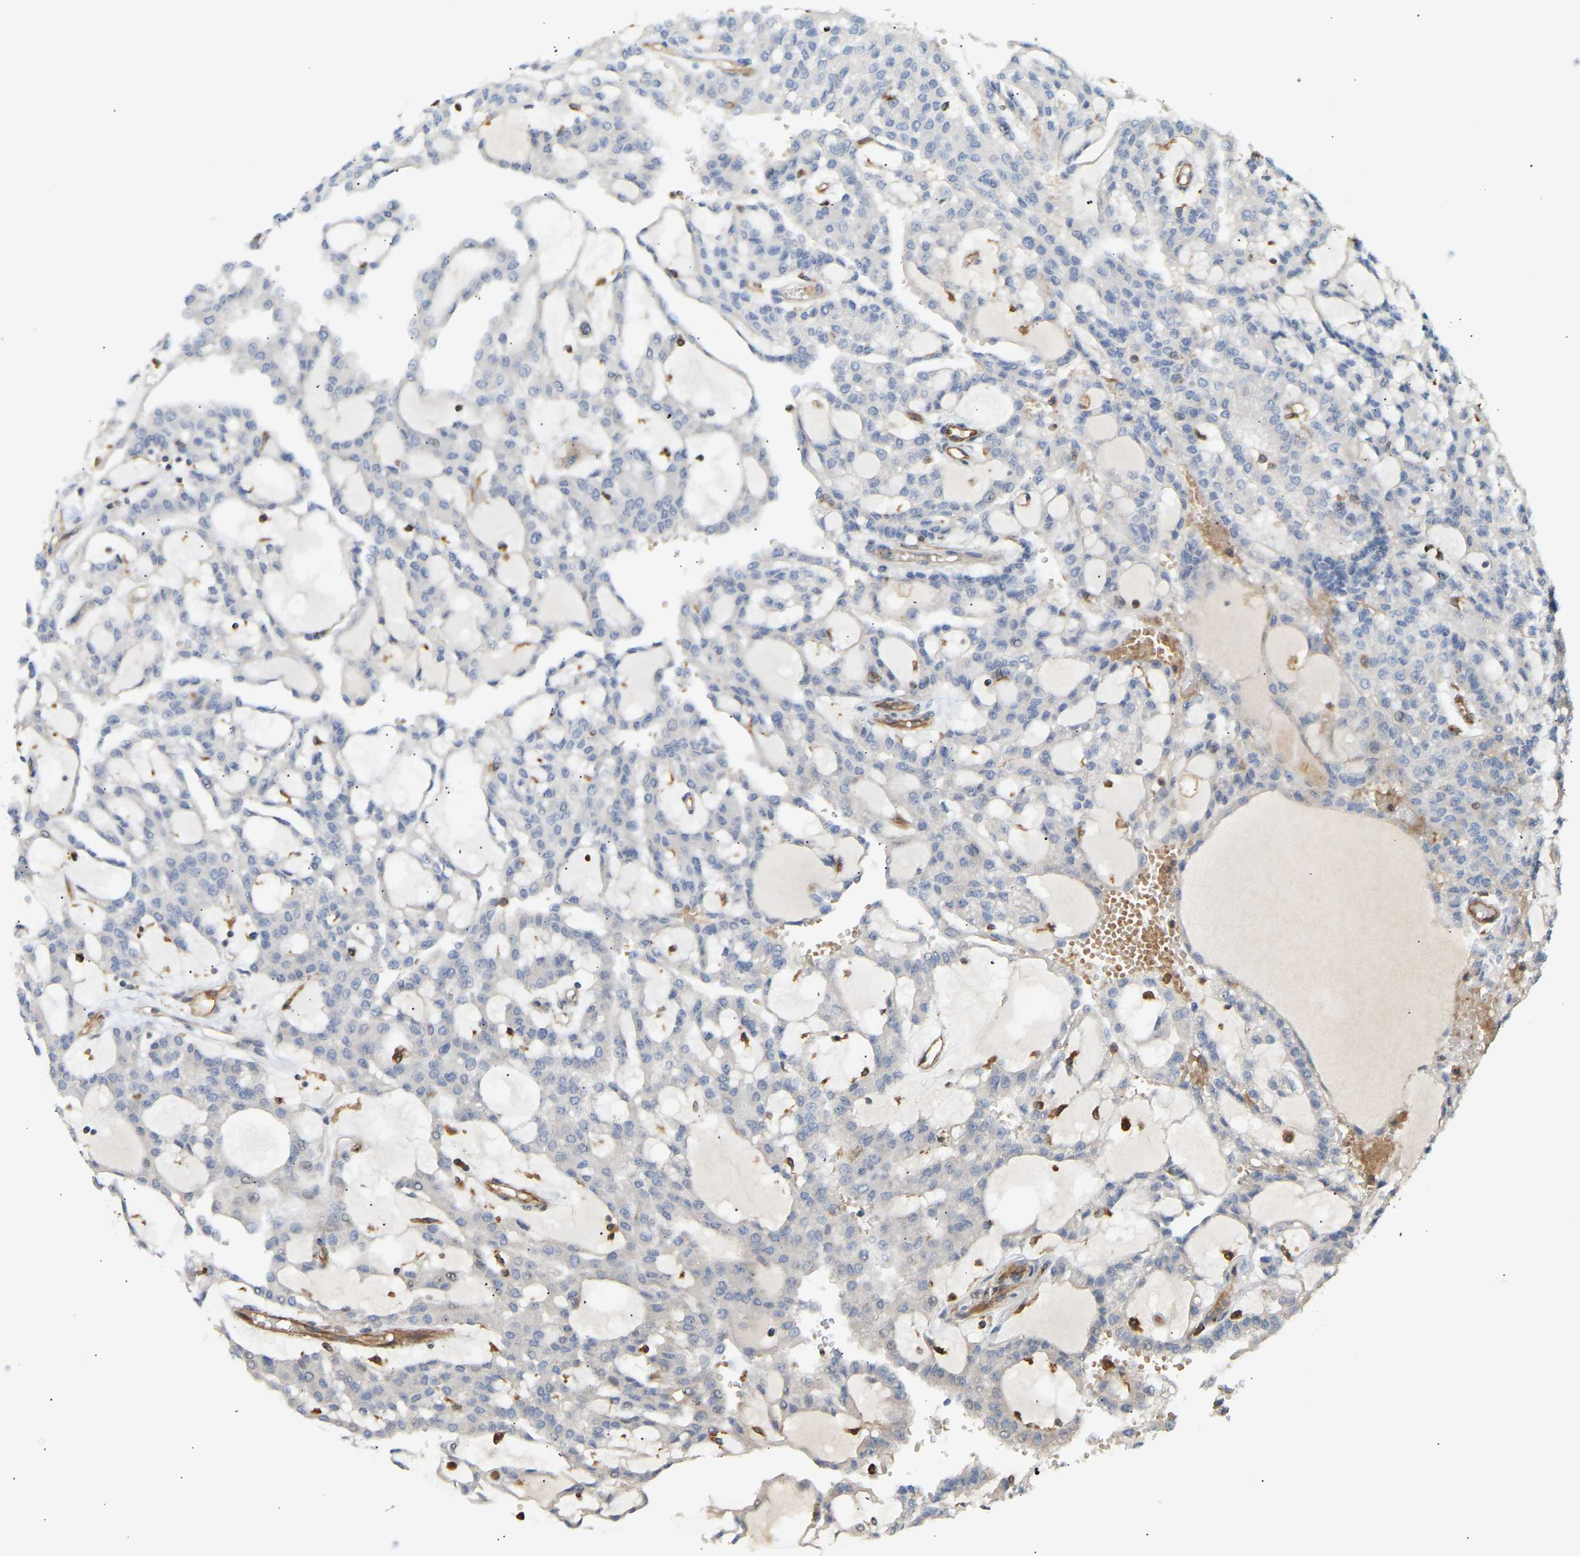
{"staining": {"intensity": "negative", "quantity": "none", "location": "none"}, "tissue": "renal cancer", "cell_type": "Tumor cells", "image_type": "cancer", "snomed": [{"axis": "morphology", "description": "Adenocarcinoma, NOS"}, {"axis": "topography", "description": "Kidney"}], "caption": "The image demonstrates no significant expression in tumor cells of renal cancer.", "gene": "PLCG2", "patient": {"sex": "male", "age": 63}}